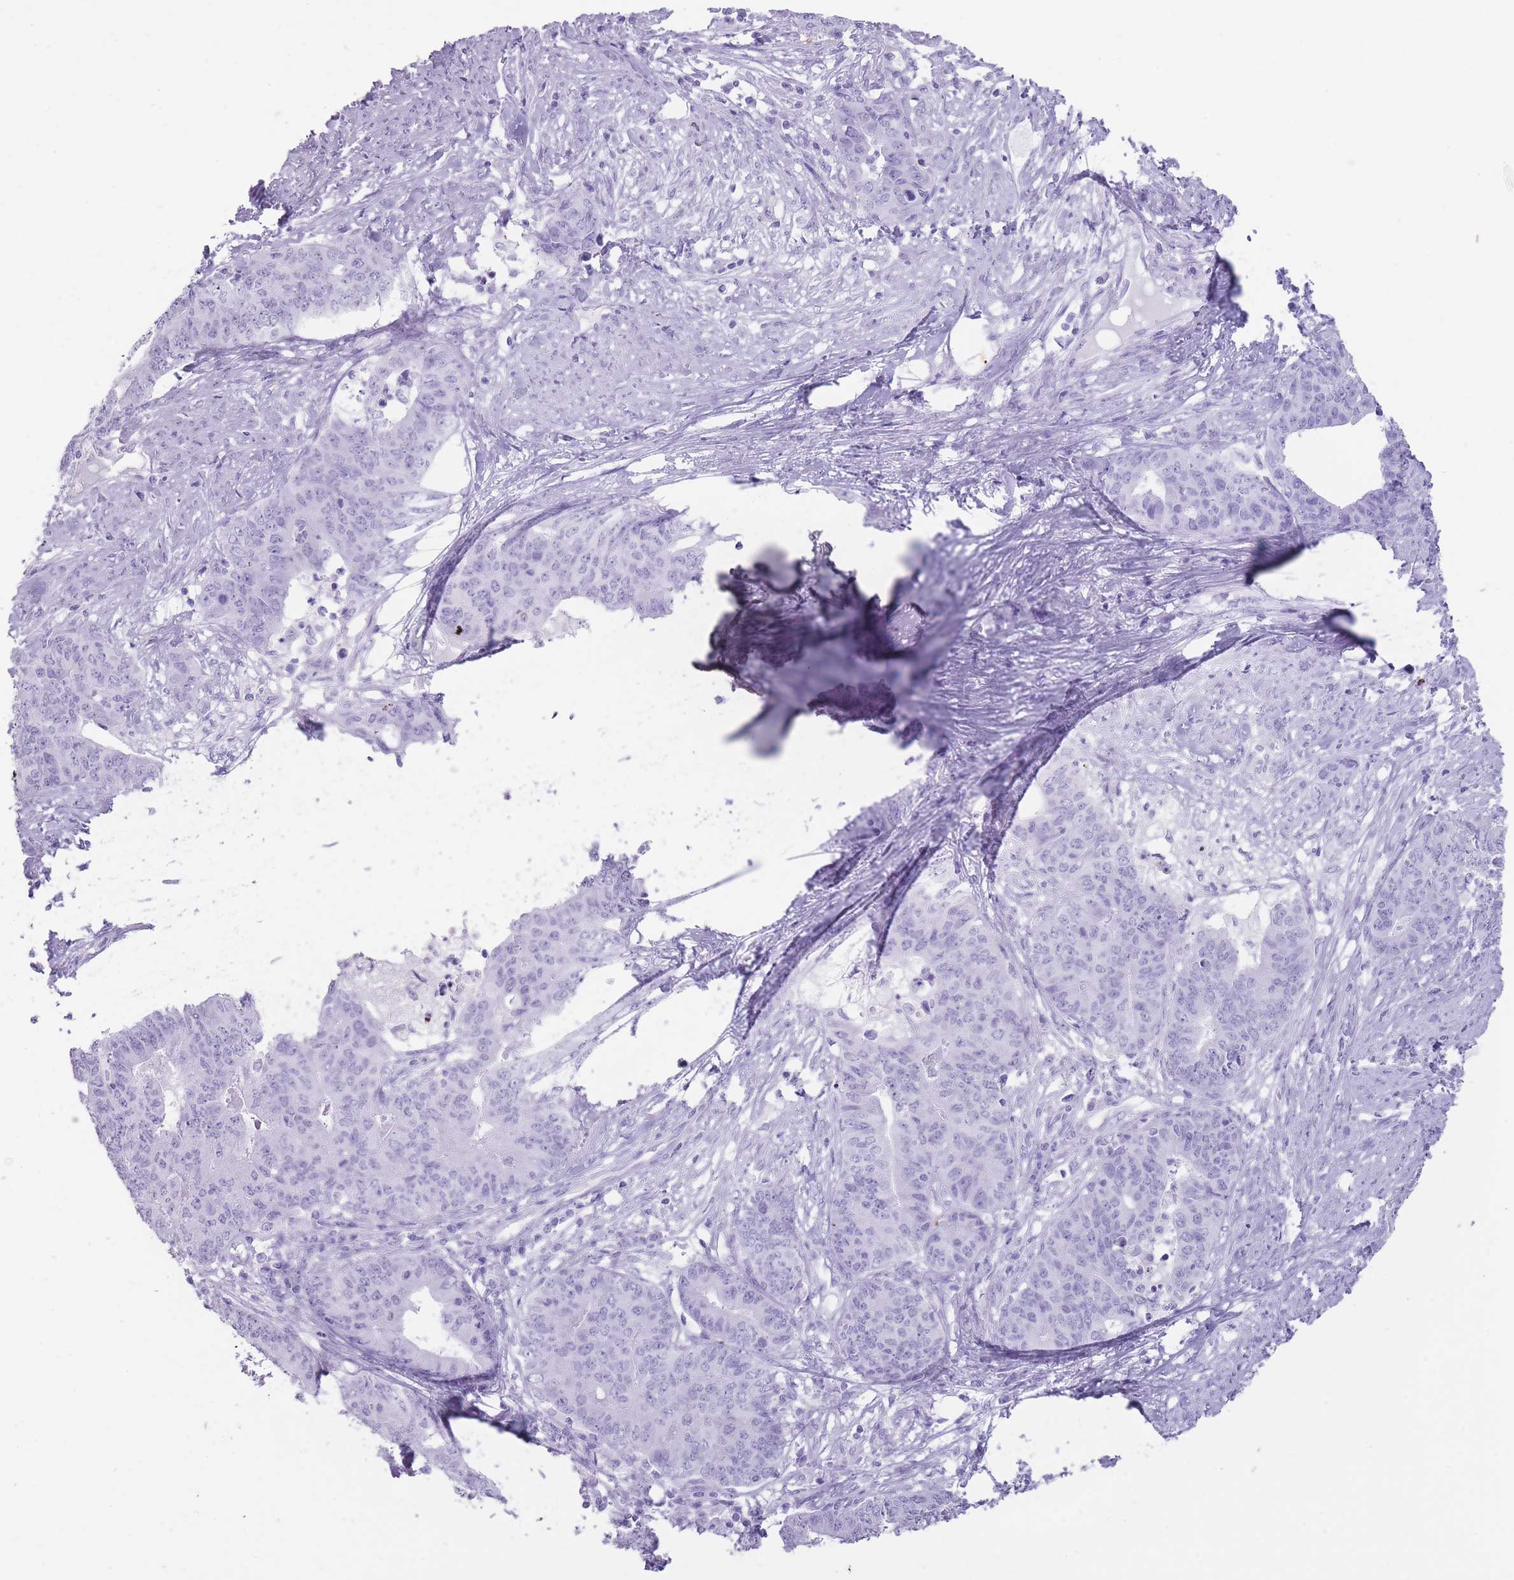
{"staining": {"intensity": "negative", "quantity": "none", "location": "none"}, "tissue": "endometrial cancer", "cell_type": "Tumor cells", "image_type": "cancer", "snomed": [{"axis": "morphology", "description": "Adenocarcinoma, NOS"}, {"axis": "topography", "description": "Endometrium"}], "caption": "There is no significant expression in tumor cells of endometrial adenocarcinoma.", "gene": "OR4F21", "patient": {"sex": "female", "age": 59}}